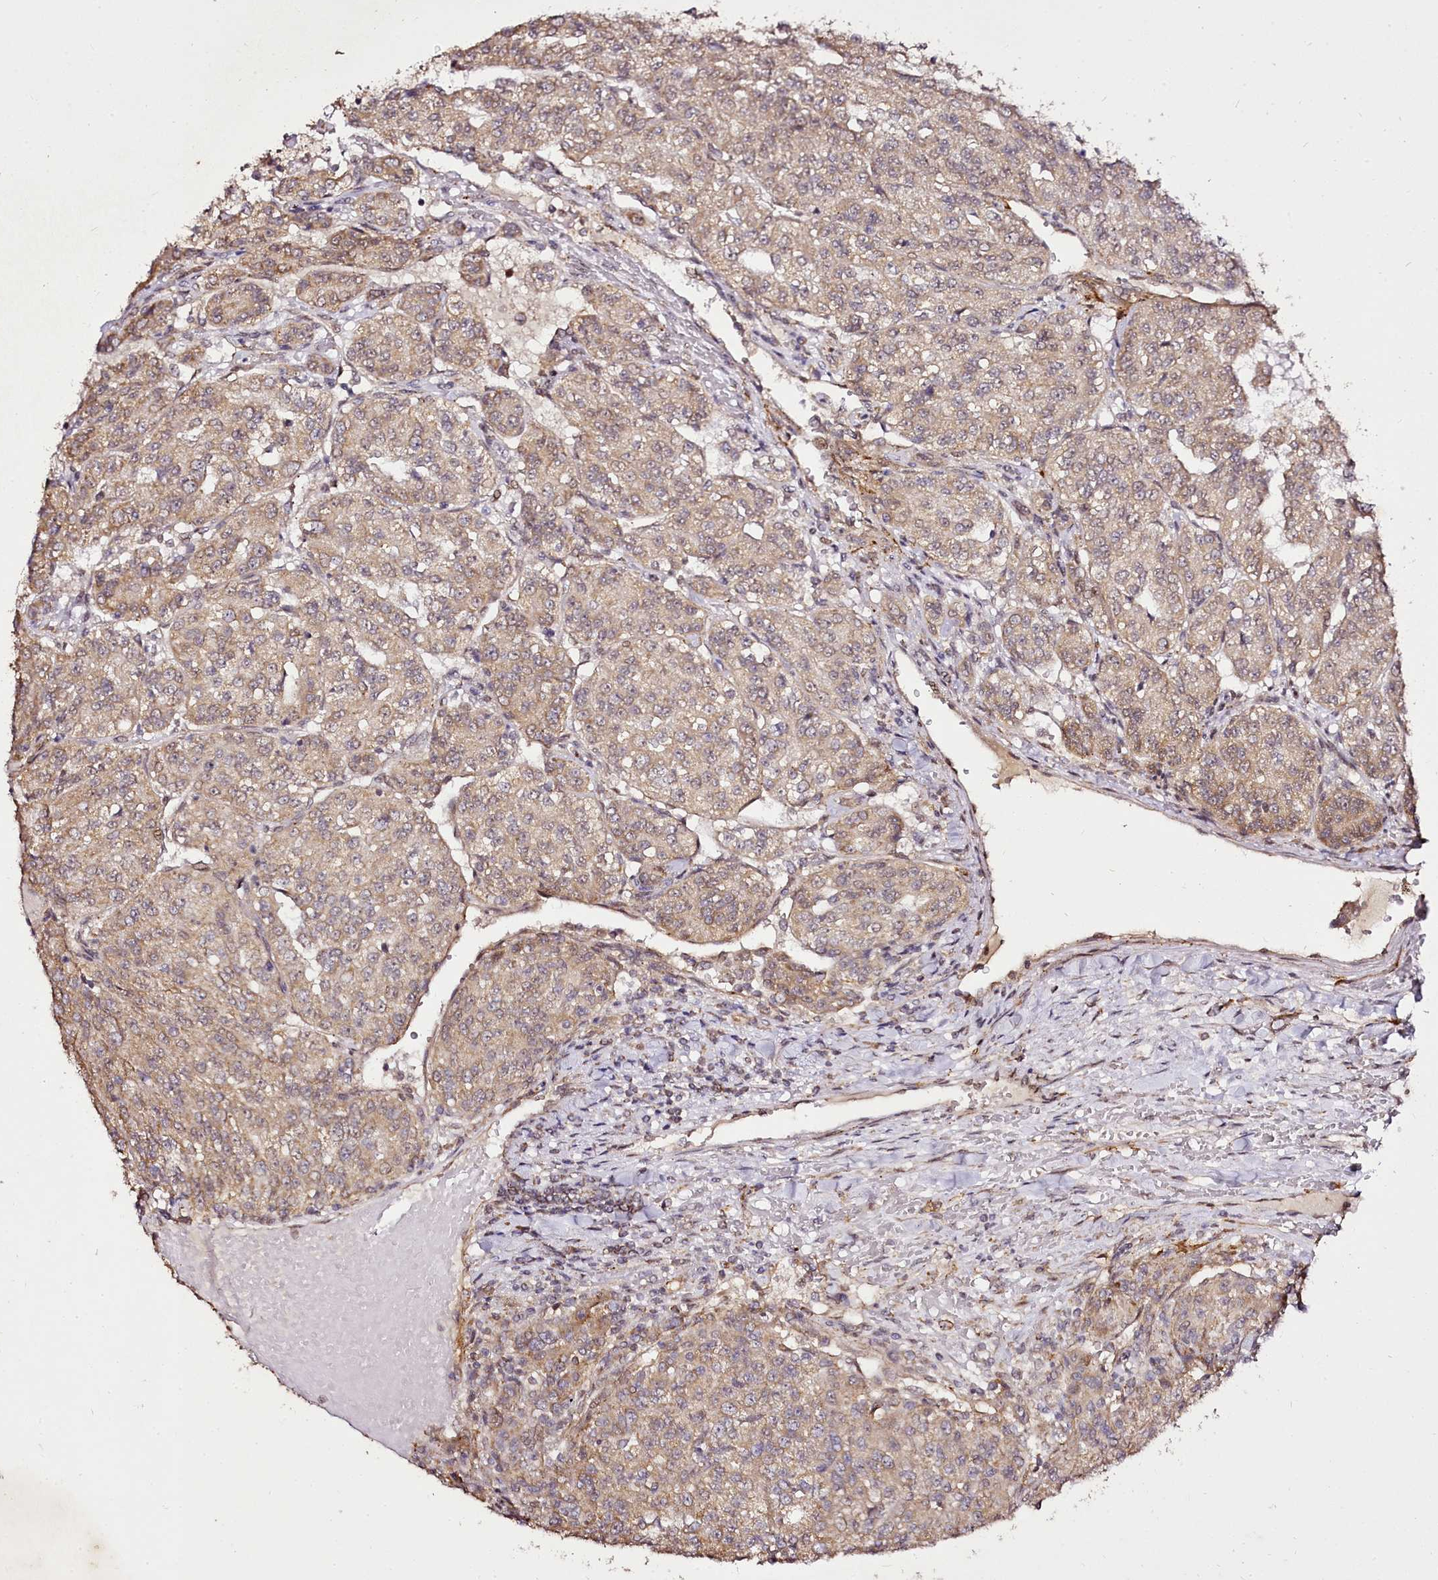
{"staining": {"intensity": "moderate", "quantity": ">75%", "location": "cytoplasmic/membranous"}, "tissue": "renal cancer", "cell_type": "Tumor cells", "image_type": "cancer", "snomed": [{"axis": "morphology", "description": "Adenocarcinoma, NOS"}, {"axis": "topography", "description": "Kidney"}], "caption": "This photomicrograph shows immunohistochemistry (IHC) staining of adenocarcinoma (renal), with medium moderate cytoplasmic/membranous staining in approximately >75% of tumor cells.", "gene": "EDIL3", "patient": {"sex": "female", "age": 63}}